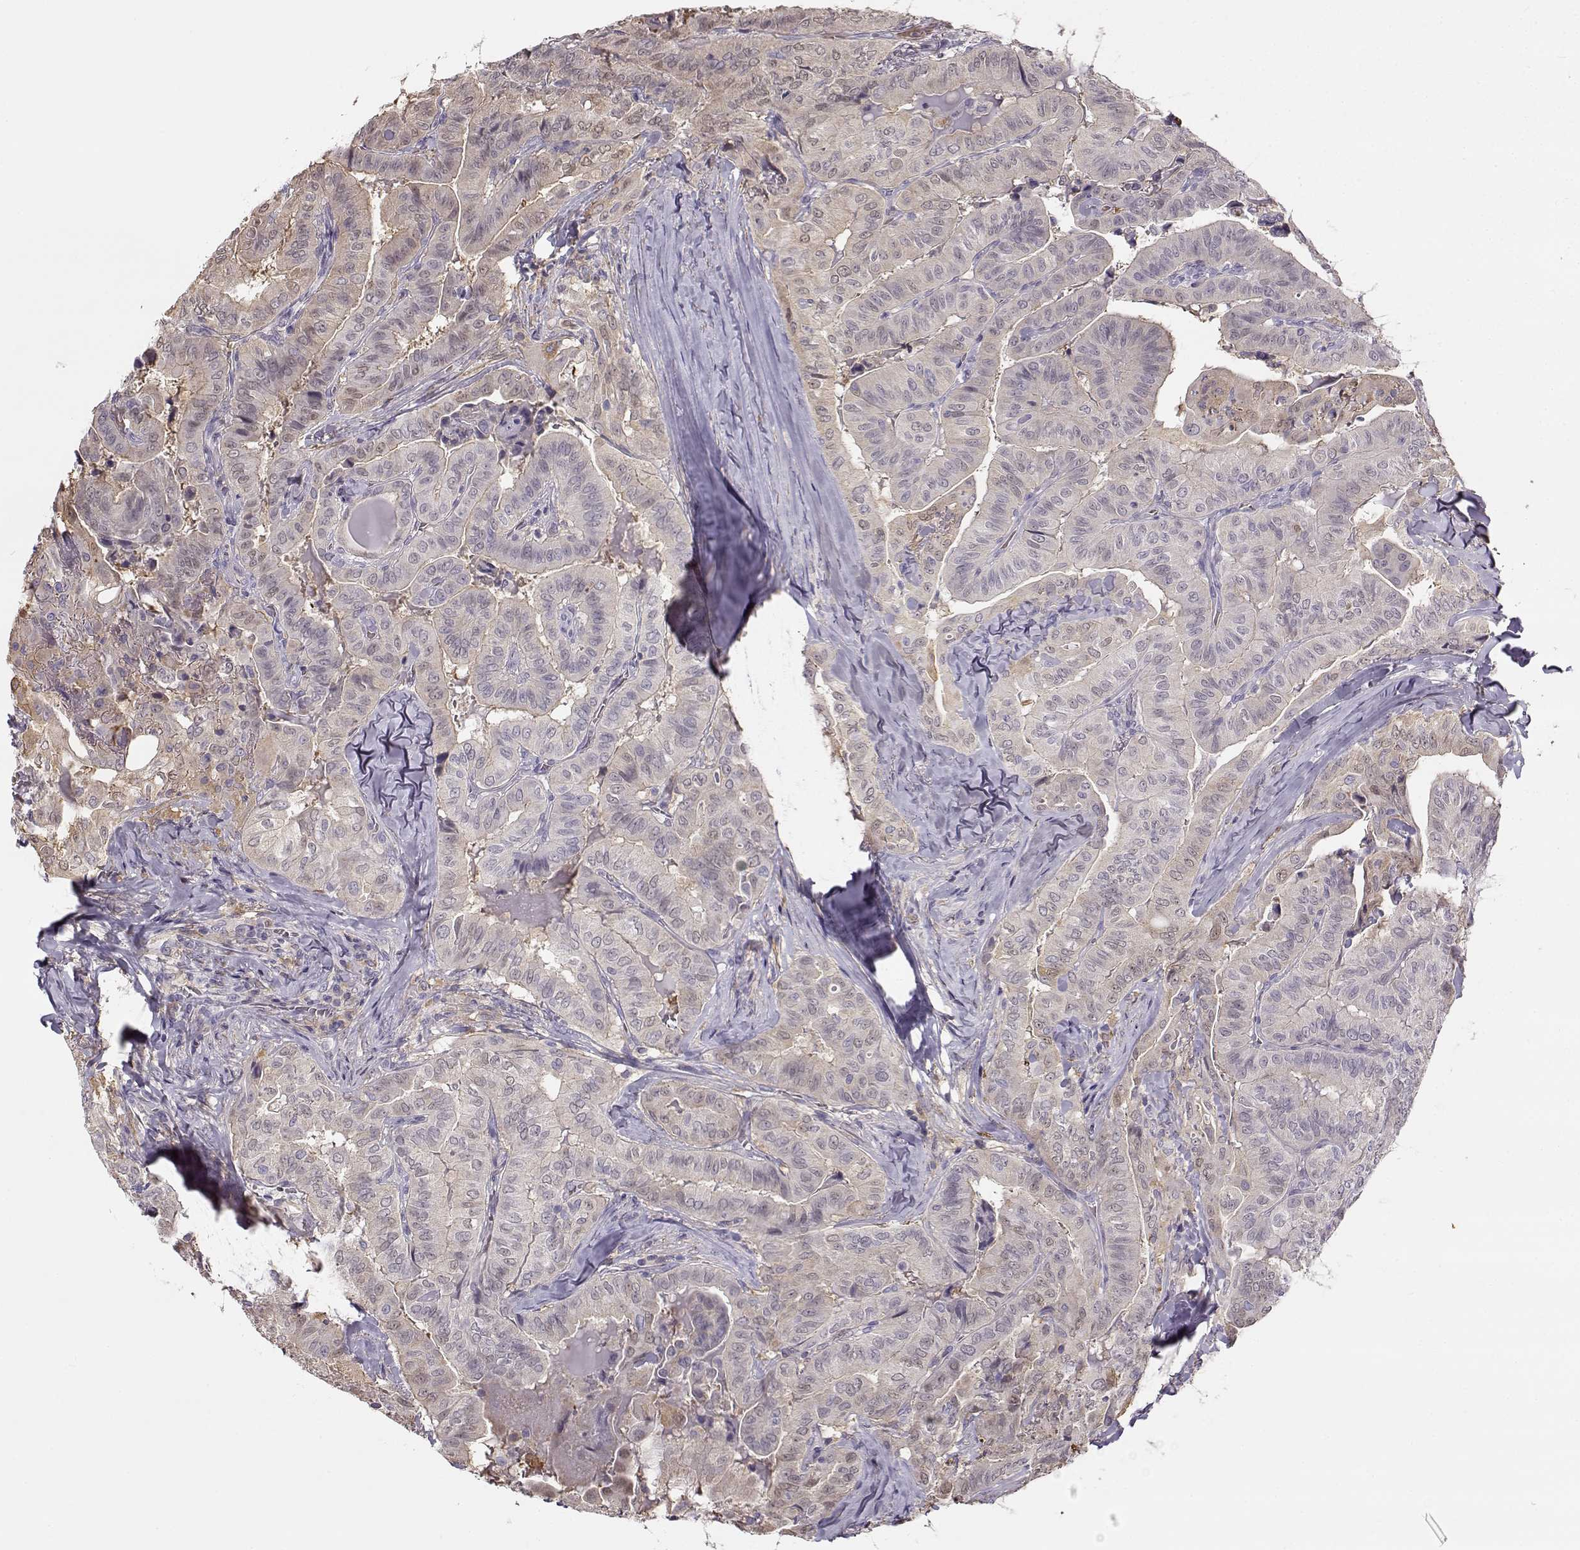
{"staining": {"intensity": "negative", "quantity": "none", "location": "none"}, "tissue": "thyroid cancer", "cell_type": "Tumor cells", "image_type": "cancer", "snomed": [{"axis": "morphology", "description": "Papillary adenocarcinoma, NOS"}, {"axis": "topography", "description": "Thyroid gland"}], "caption": "This image is of papillary adenocarcinoma (thyroid) stained with immunohistochemistry to label a protein in brown with the nuclei are counter-stained blue. There is no positivity in tumor cells. Brightfield microscopy of IHC stained with DAB (brown) and hematoxylin (blue), captured at high magnification.", "gene": "UCP3", "patient": {"sex": "female", "age": 68}}